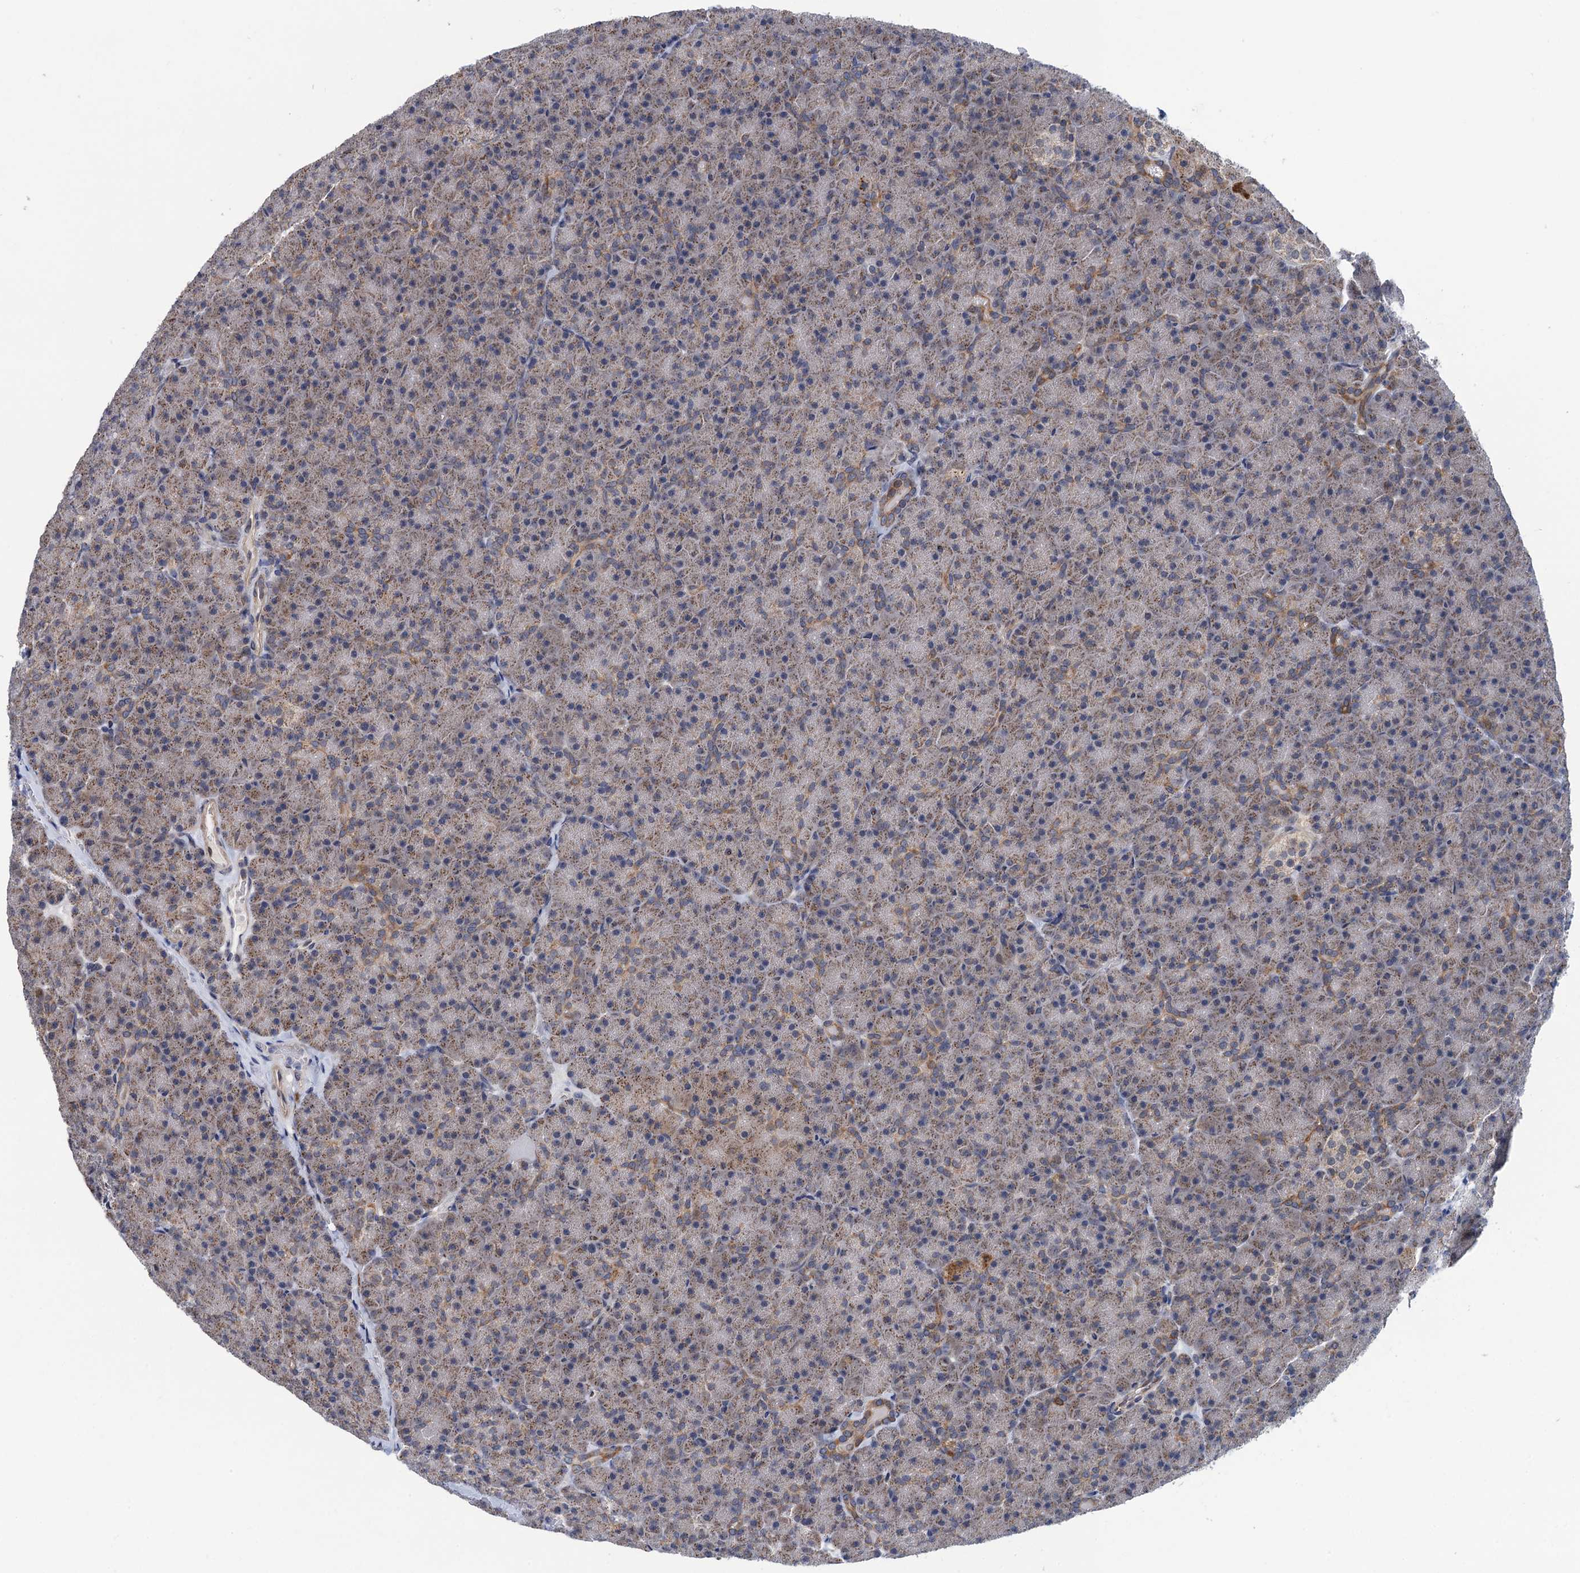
{"staining": {"intensity": "moderate", "quantity": "25%-75%", "location": "cytoplasmic/membranous"}, "tissue": "pancreas", "cell_type": "Exocrine glandular cells", "image_type": "normal", "snomed": [{"axis": "morphology", "description": "Normal tissue, NOS"}, {"axis": "topography", "description": "Pancreas"}], "caption": "Protein expression analysis of unremarkable human pancreas reveals moderate cytoplasmic/membranous positivity in about 25%-75% of exocrine glandular cells.", "gene": "CMPK2", "patient": {"sex": "male", "age": 36}}